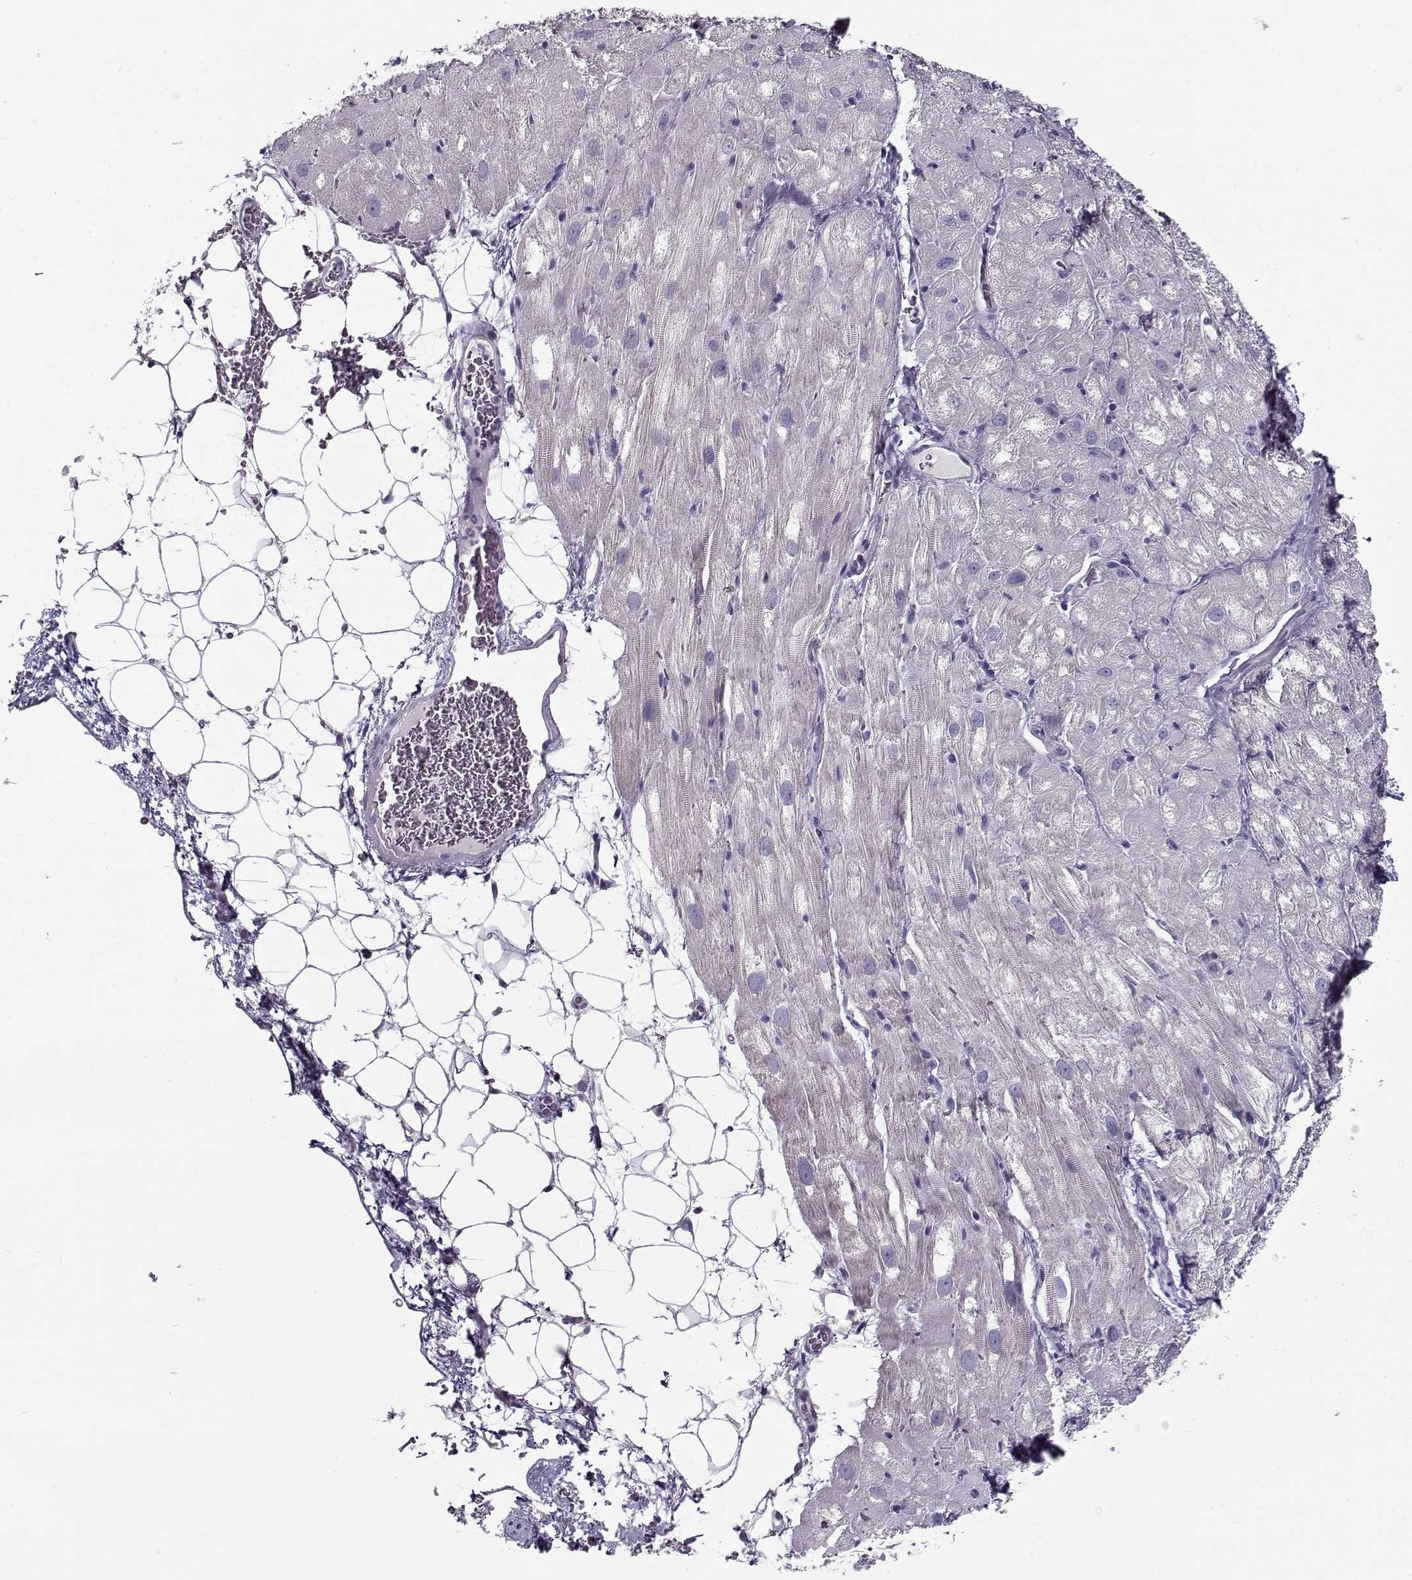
{"staining": {"intensity": "negative", "quantity": "none", "location": "none"}, "tissue": "heart muscle", "cell_type": "Cardiomyocytes", "image_type": "normal", "snomed": [{"axis": "morphology", "description": "Normal tissue, NOS"}, {"axis": "topography", "description": "Heart"}], "caption": "Human heart muscle stained for a protein using immunohistochemistry (IHC) displays no expression in cardiomyocytes.", "gene": "RNF32", "patient": {"sex": "male", "age": 61}}